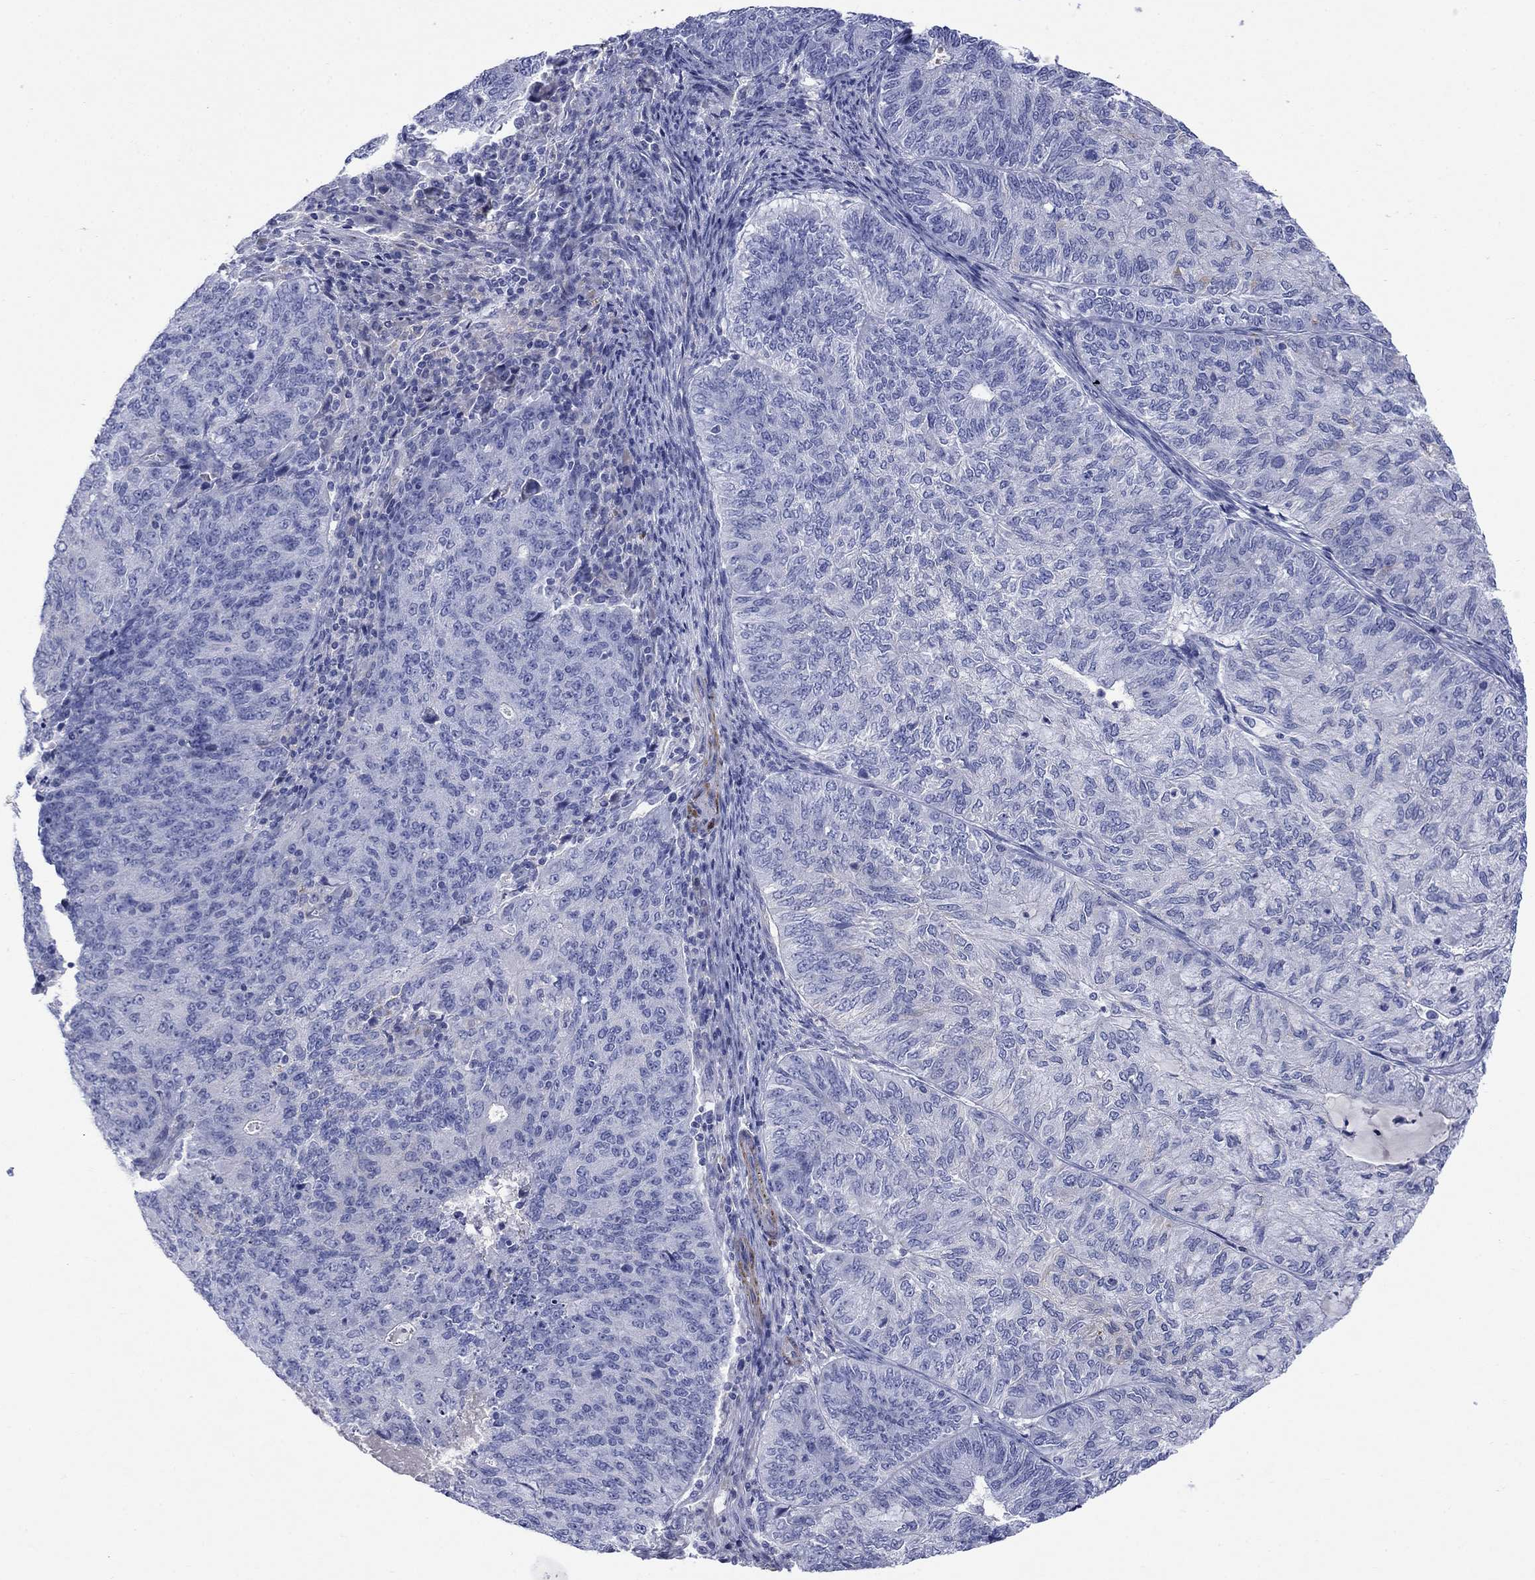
{"staining": {"intensity": "negative", "quantity": "none", "location": "none"}, "tissue": "endometrial cancer", "cell_type": "Tumor cells", "image_type": "cancer", "snomed": [{"axis": "morphology", "description": "Adenocarcinoma, NOS"}, {"axis": "topography", "description": "Endometrium"}], "caption": "Tumor cells are negative for brown protein staining in endometrial cancer.", "gene": "PTPRZ1", "patient": {"sex": "female", "age": 82}}